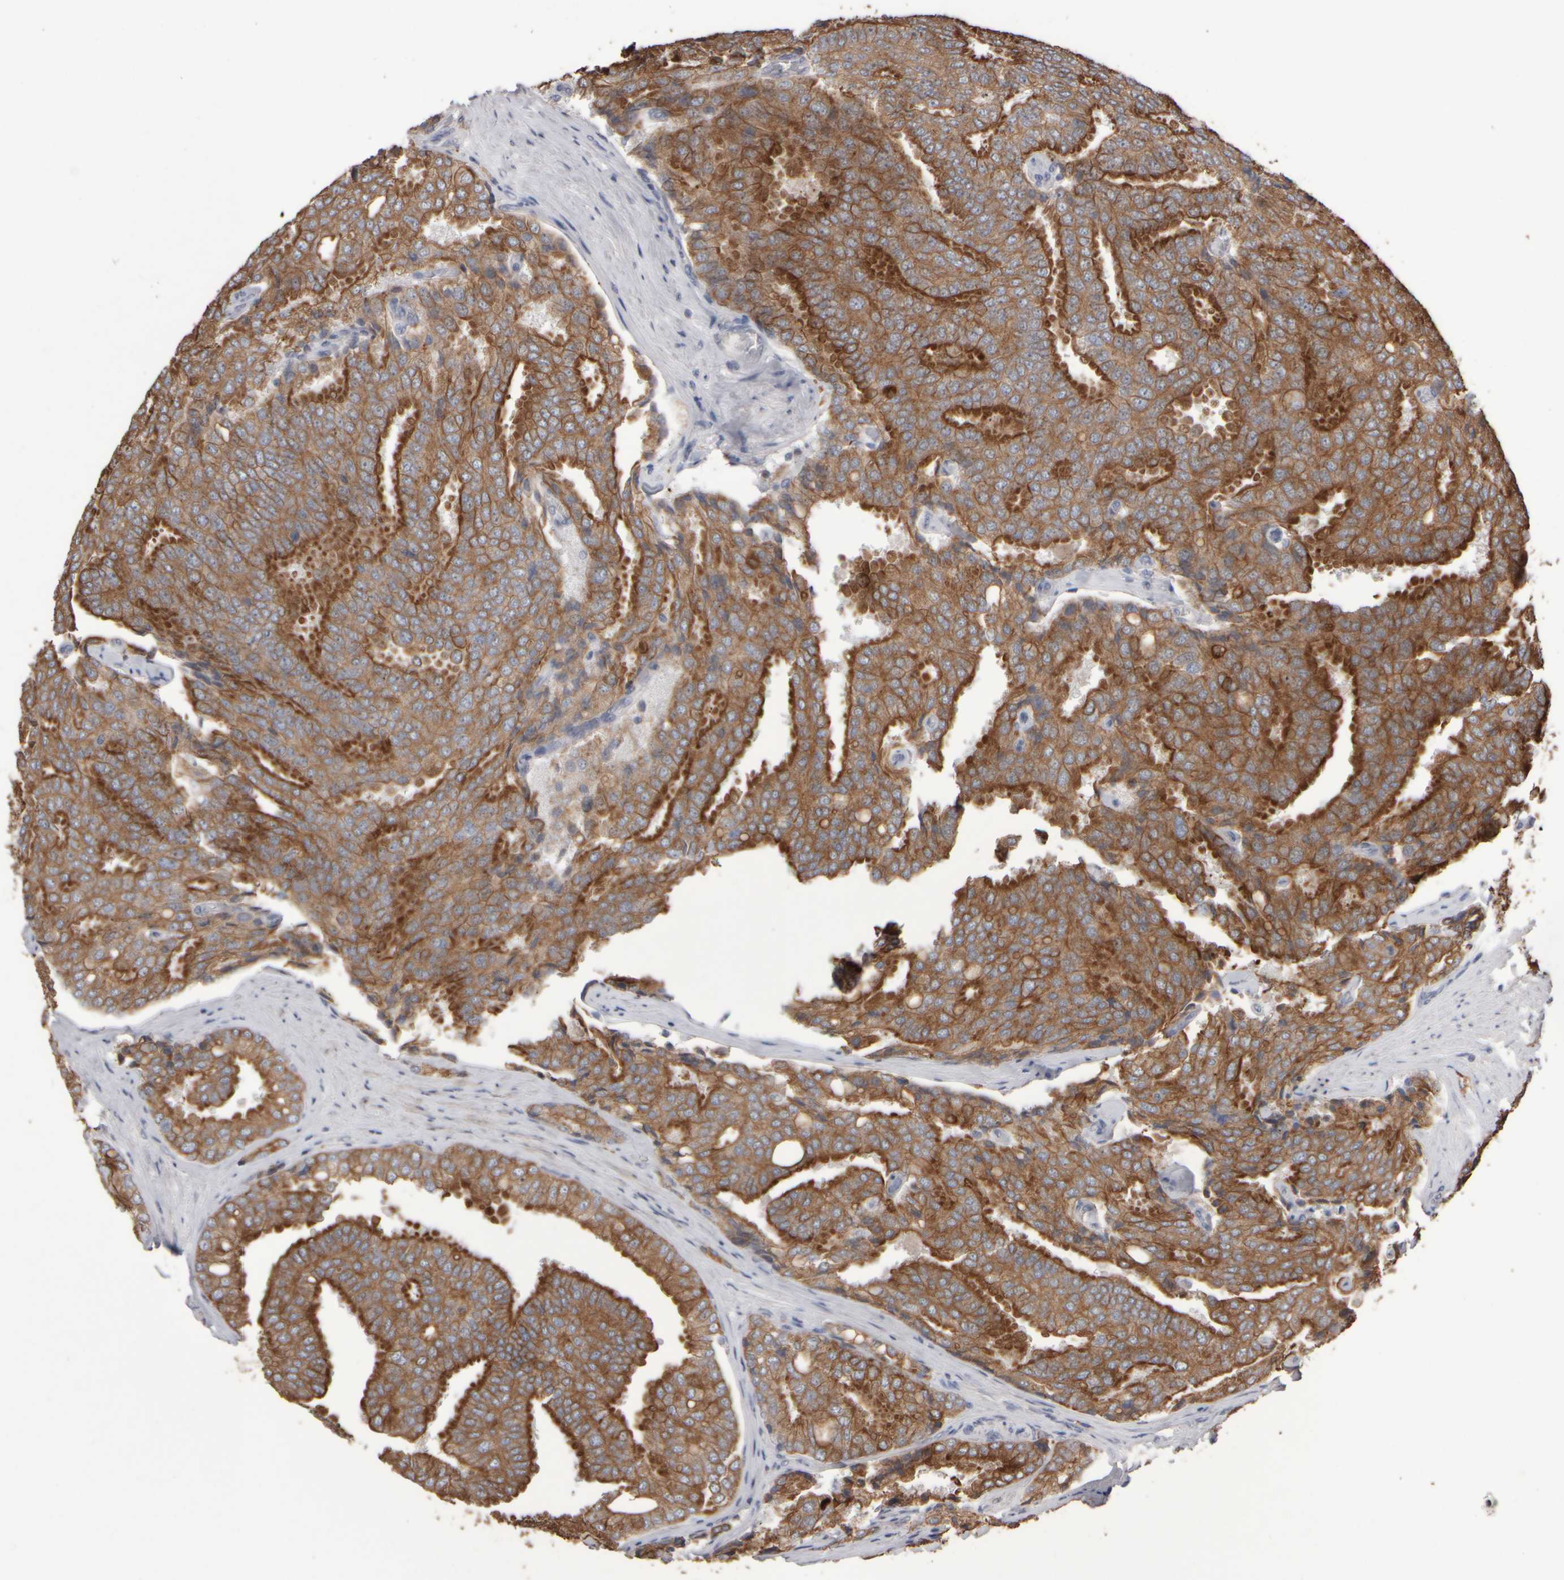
{"staining": {"intensity": "strong", "quantity": ">75%", "location": "cytoplasmic/membranous"}, "tissue": "prostate cancer", "cell_type": "Tumor cells", "image_type": "cancer", "snomed": [{"axis": "morphology", "description": "Adenocarcinoma, High grade"}, {"axis": "topography", "description": "Prostate"}], "caption": "Immunohistochemistry (IHC) of adenocarcinoma (high-grade) (prostate) shows high levels of strong cytoplasmic/membranous expression in about >75% of tumor cells.", "gene": "EPHX2", "patient": {"sex": "male", "age": 50}}